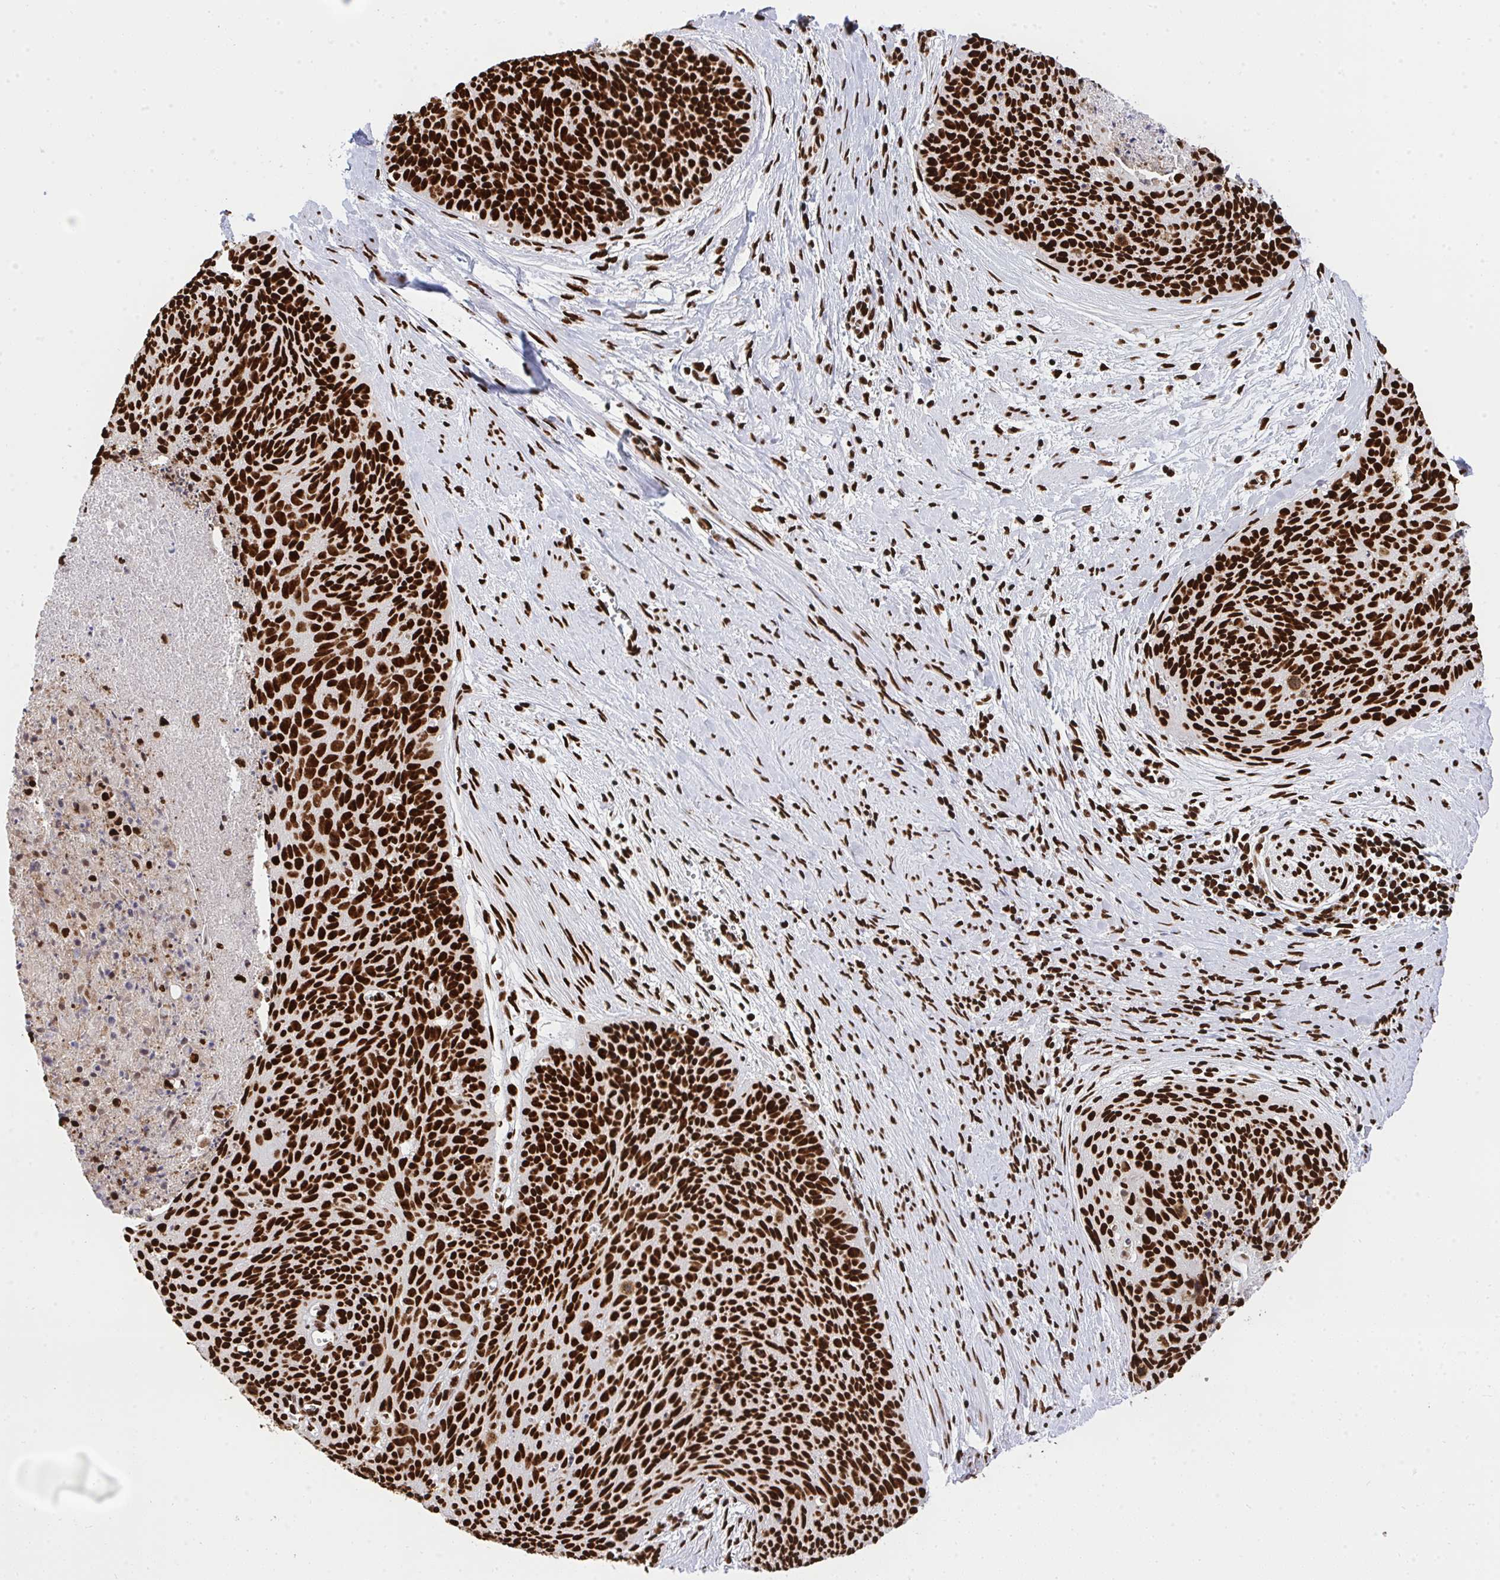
{"staining": {"intensity": "strong", "quantity": ">75%", "location": "nuclear"}, "tissue": "cervical cancer", "cell_type": "Tumor cells", "image_type": "cancer", "snomed": [{"axis": "morphology", "description": "Squamous cell carcinoma, NOS"}, {"axis": "topography", "description": "Cervix"}], "caption": "Cervical squamous cell carcinoma was stained to show a protein in brown. There is high levels of strong nuclear staining in about >75% of tumor cells.", "gene": "HNRNPL", "patient": {"sex": "female", "age": 55}}